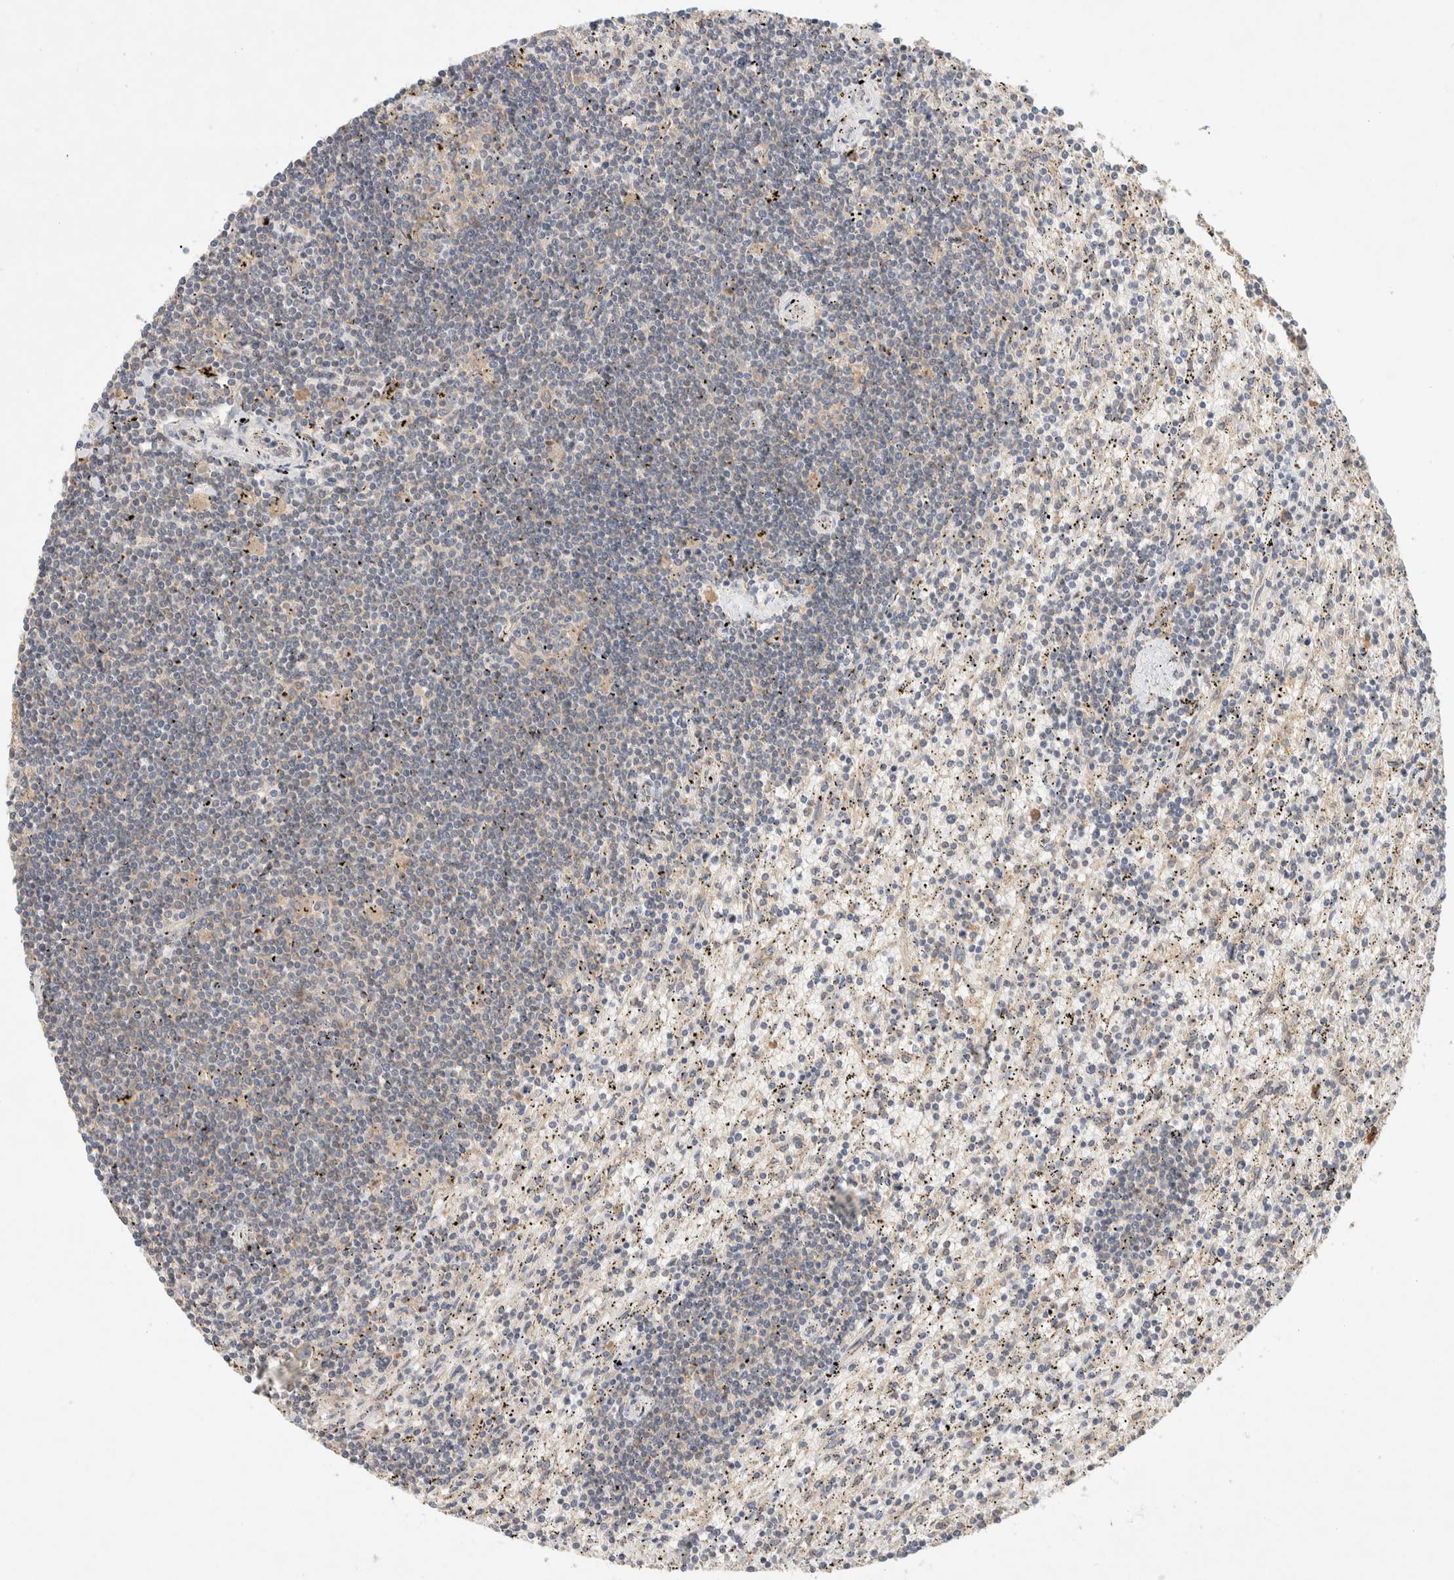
{"staining": {"intensity": "weak", "quantity": "<25%", "location": "cytoplasmic/membranous"}, "tissue": "lymphoma", "cell_type": "Tumor cells", "image_type": "cancer", "snomed": [{"axis": "morphology", "description": "Malignant lymphoma, non-Hodgkin's type, Low grade"}, {"axis": "topography", "description": "Spleen"}], "caption": "High power microscopy histopathology image of an IHC histopathology image of low-grade malignant lymphoma, non-Hodgkin's type, revealing no significant staining in tumor cells.", "gene": "PXK", "patient": {"sex": "male", "age": 76}}